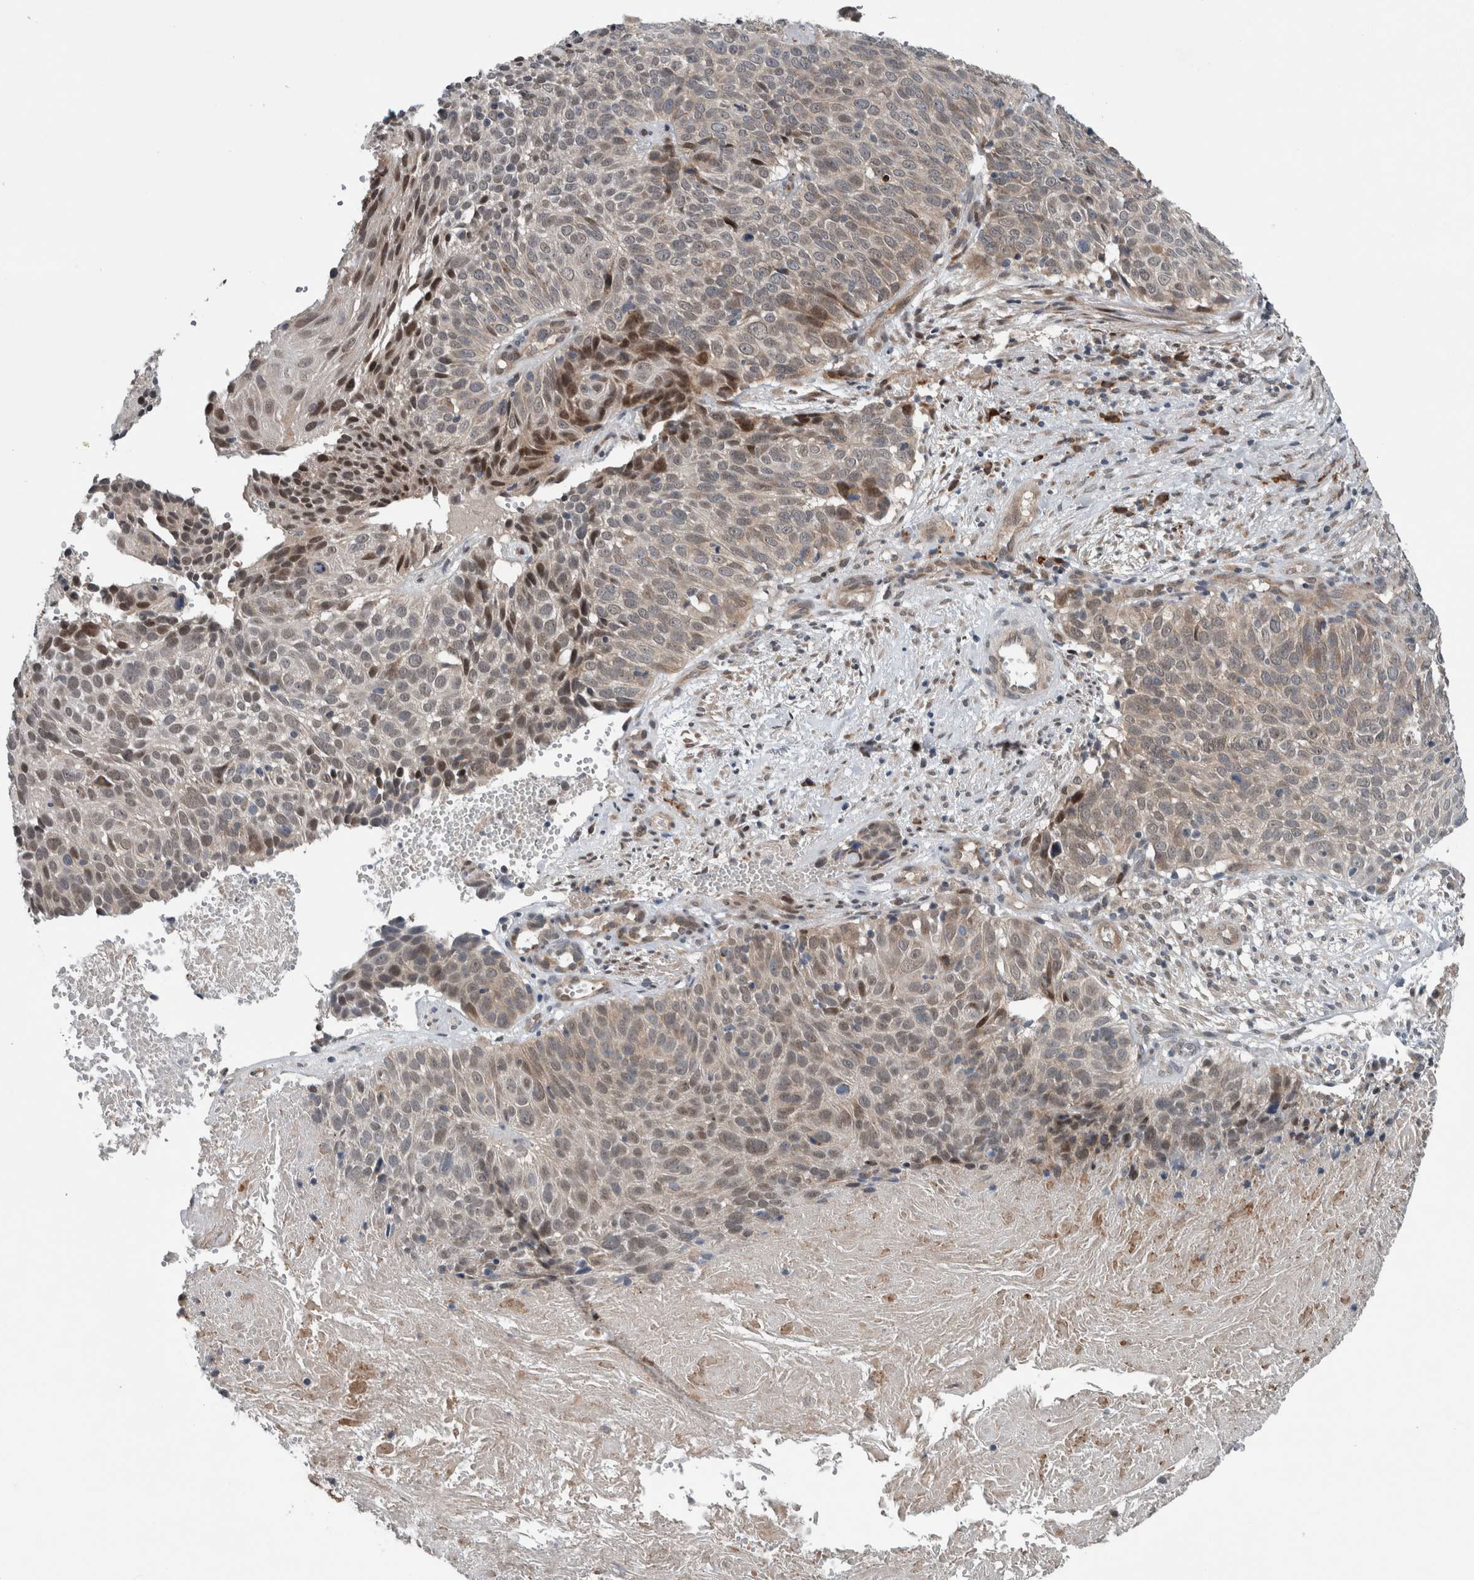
{"staining": {"intensity": "moderate", "quantity": "<25%", "location": "nuclear"}, "tissue": "cervical cancer", "cell_type": "Tumor cells", "image_type": "cancer", "snomed": [{"axis": "morphology", "description": "Squamous cell carcinoma, NOS"}, {"axis": "topography", "description": "Cervix"}], "caption": "Immunohistochemical staining of human squamous cell carcinoma (cervical) demonstrates low levels of moderate nuclear positivity in approximately <25% of tumor cells.", "gene": "GBA2", "patient": {"sex": "female", "age": 74}}